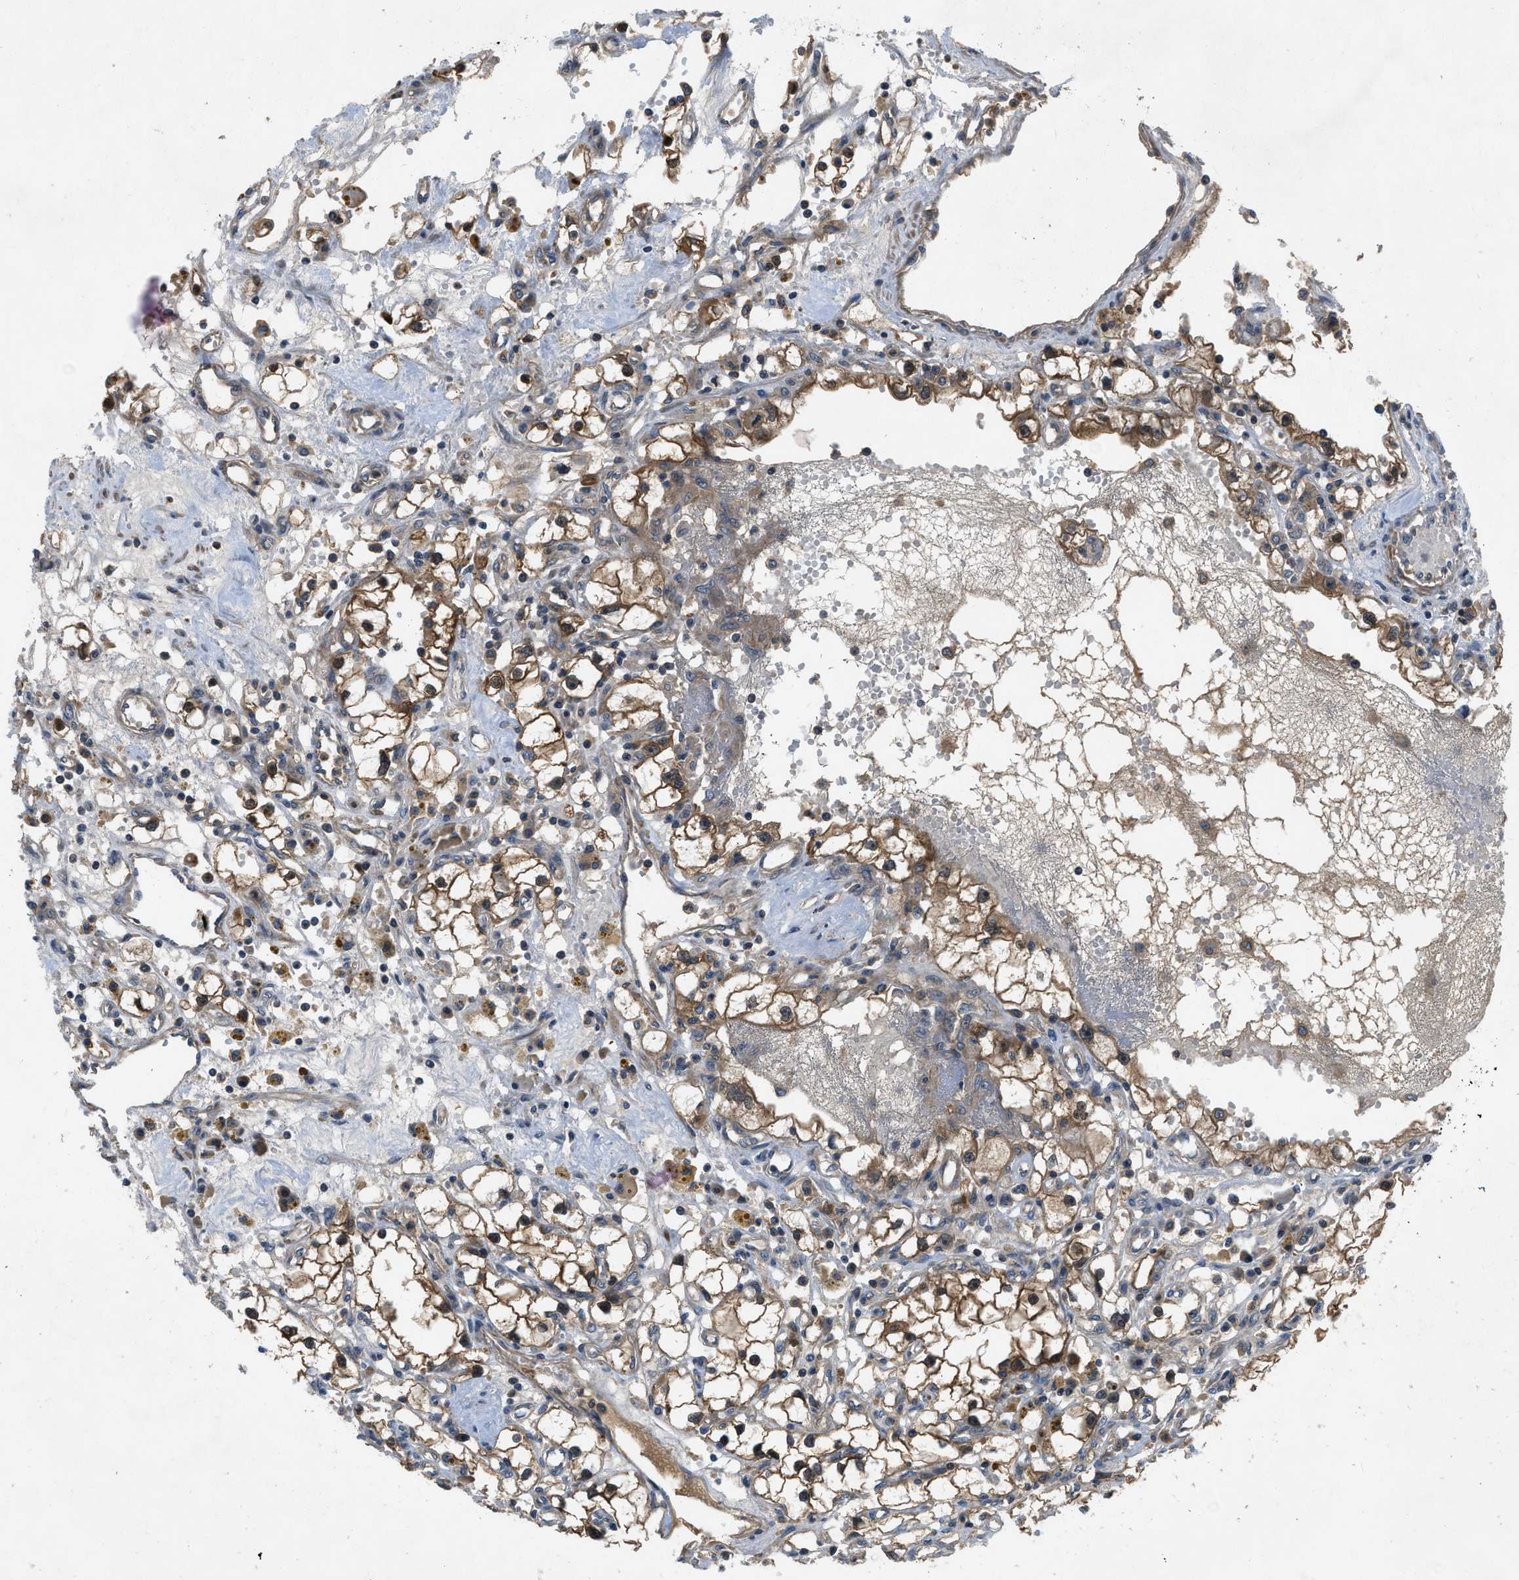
{"staining": {"intensity": "moderate", "quantity": "25%-75%", "location": "cytoplasmic/membranous,nuclear"}, "tissue": "renal cancer", "cell_type": "Tumor cells", "image_type": "cancer", "snomed": [{"axis": "morphology", "description": "Adenocarcinoma, NOS"}, {"axis": "topography", "description": "Kidney"}], "caption": "Protein staining shows moderate cytoplasmic/membranous and nuclear expression in approximately 25%-75% of tumor cells in renal cancer (adenocarcinoma).", "gene": "GPR31", "patient": {"sex": "male", "age": 56}}